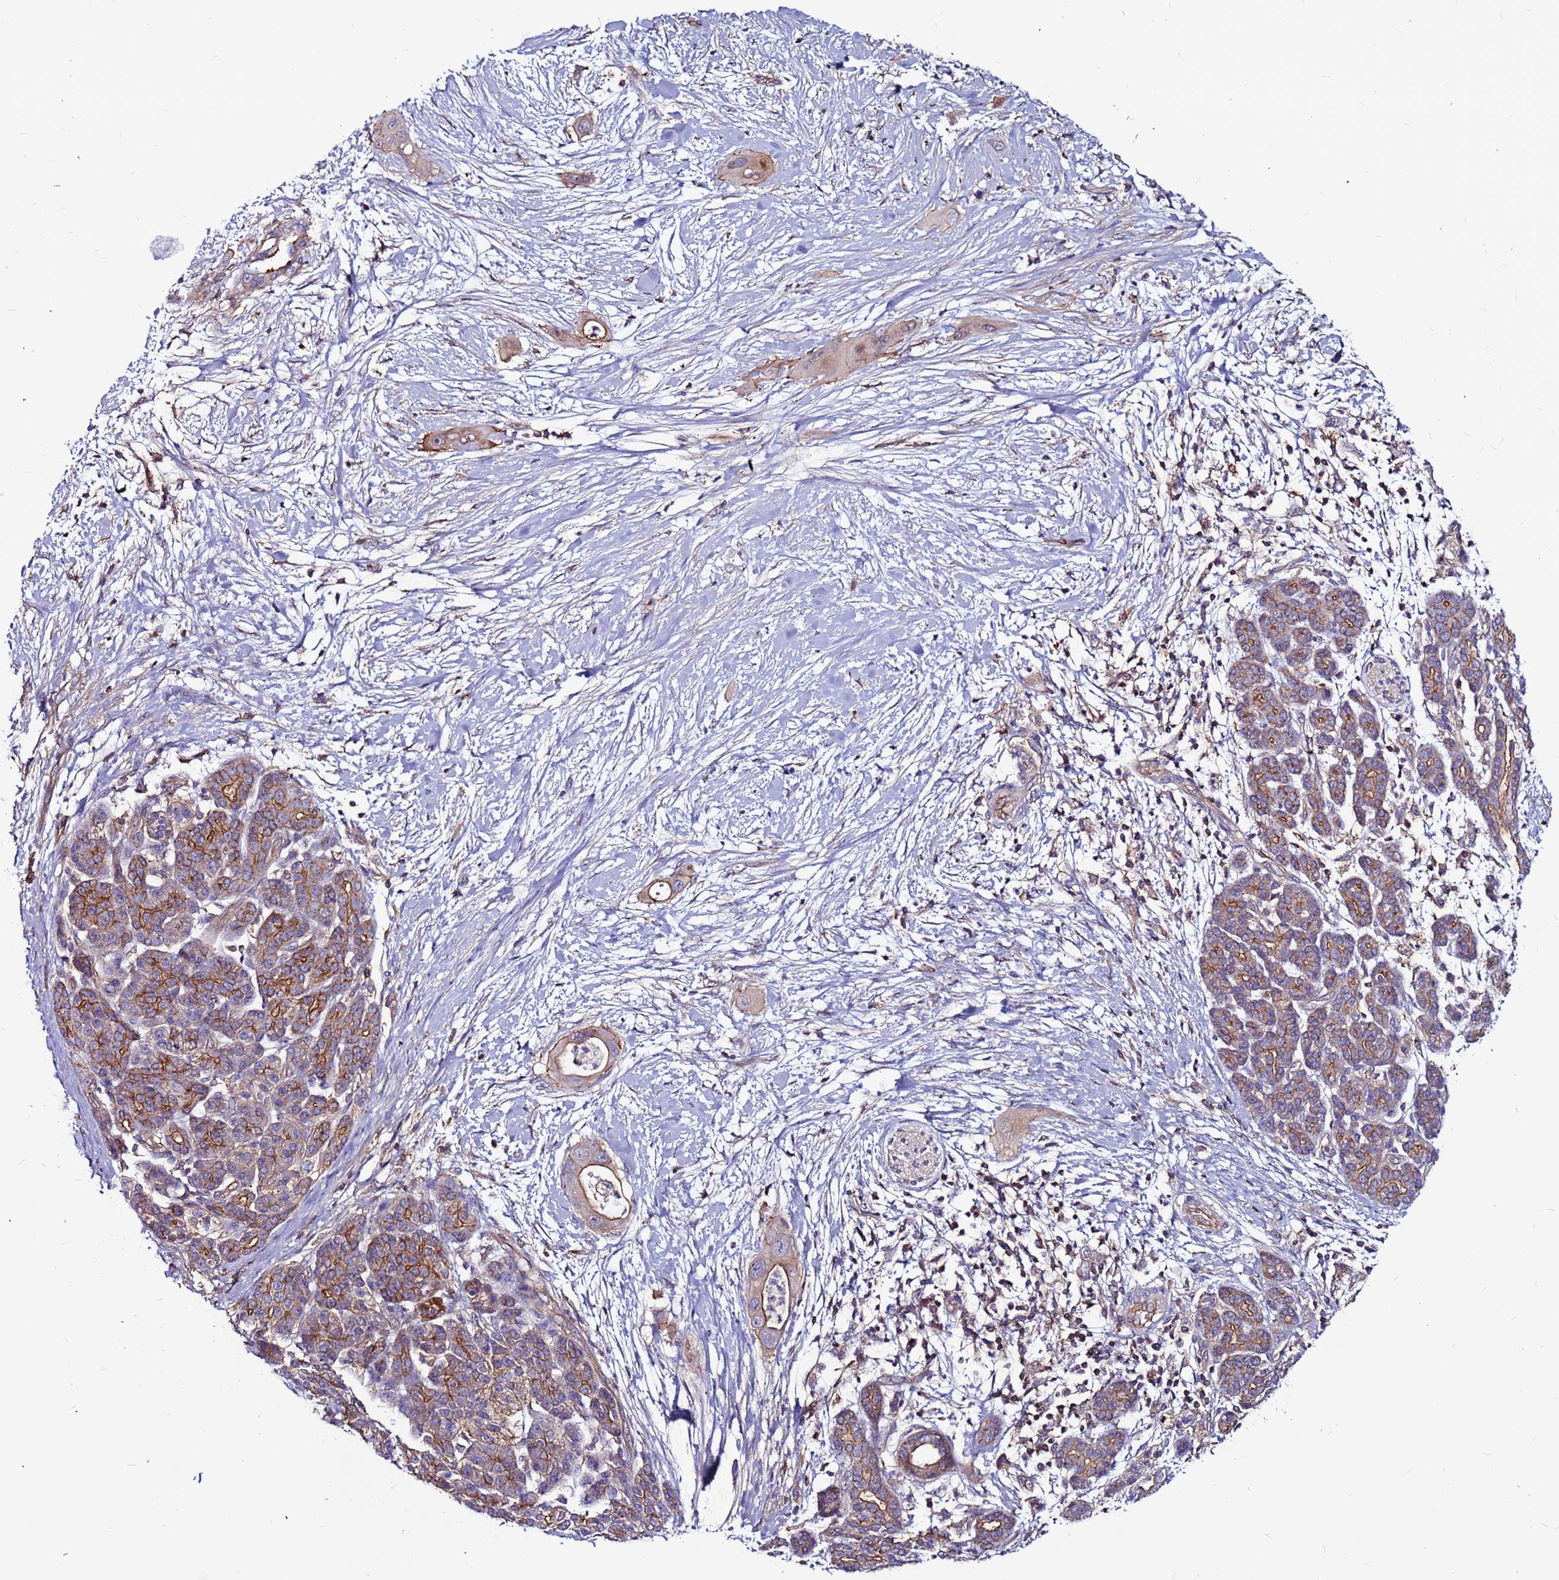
{"staining": {"intensity": "moderate", "quantity": ">75%", "location": "cytoplasmic/membranous"}, "tissue": "pancreatic cancer", "cell_type": "Tumor cells", "image_type": "cancer", "snomed": [{"axis": "morphology", "description": "Adenocarcinoma, NOS"}, {"axis": "topography", "description": "Pancreas"}], "caption": "Human pancreatic cancer (adenocarcinoma) stained for a protein (brown) shows moderate cytoplasmic/membranous positive positivity in about >75% of tumor cells.", "gene": "NRN1L", "patient": {"sex": "male", "age": 59}}